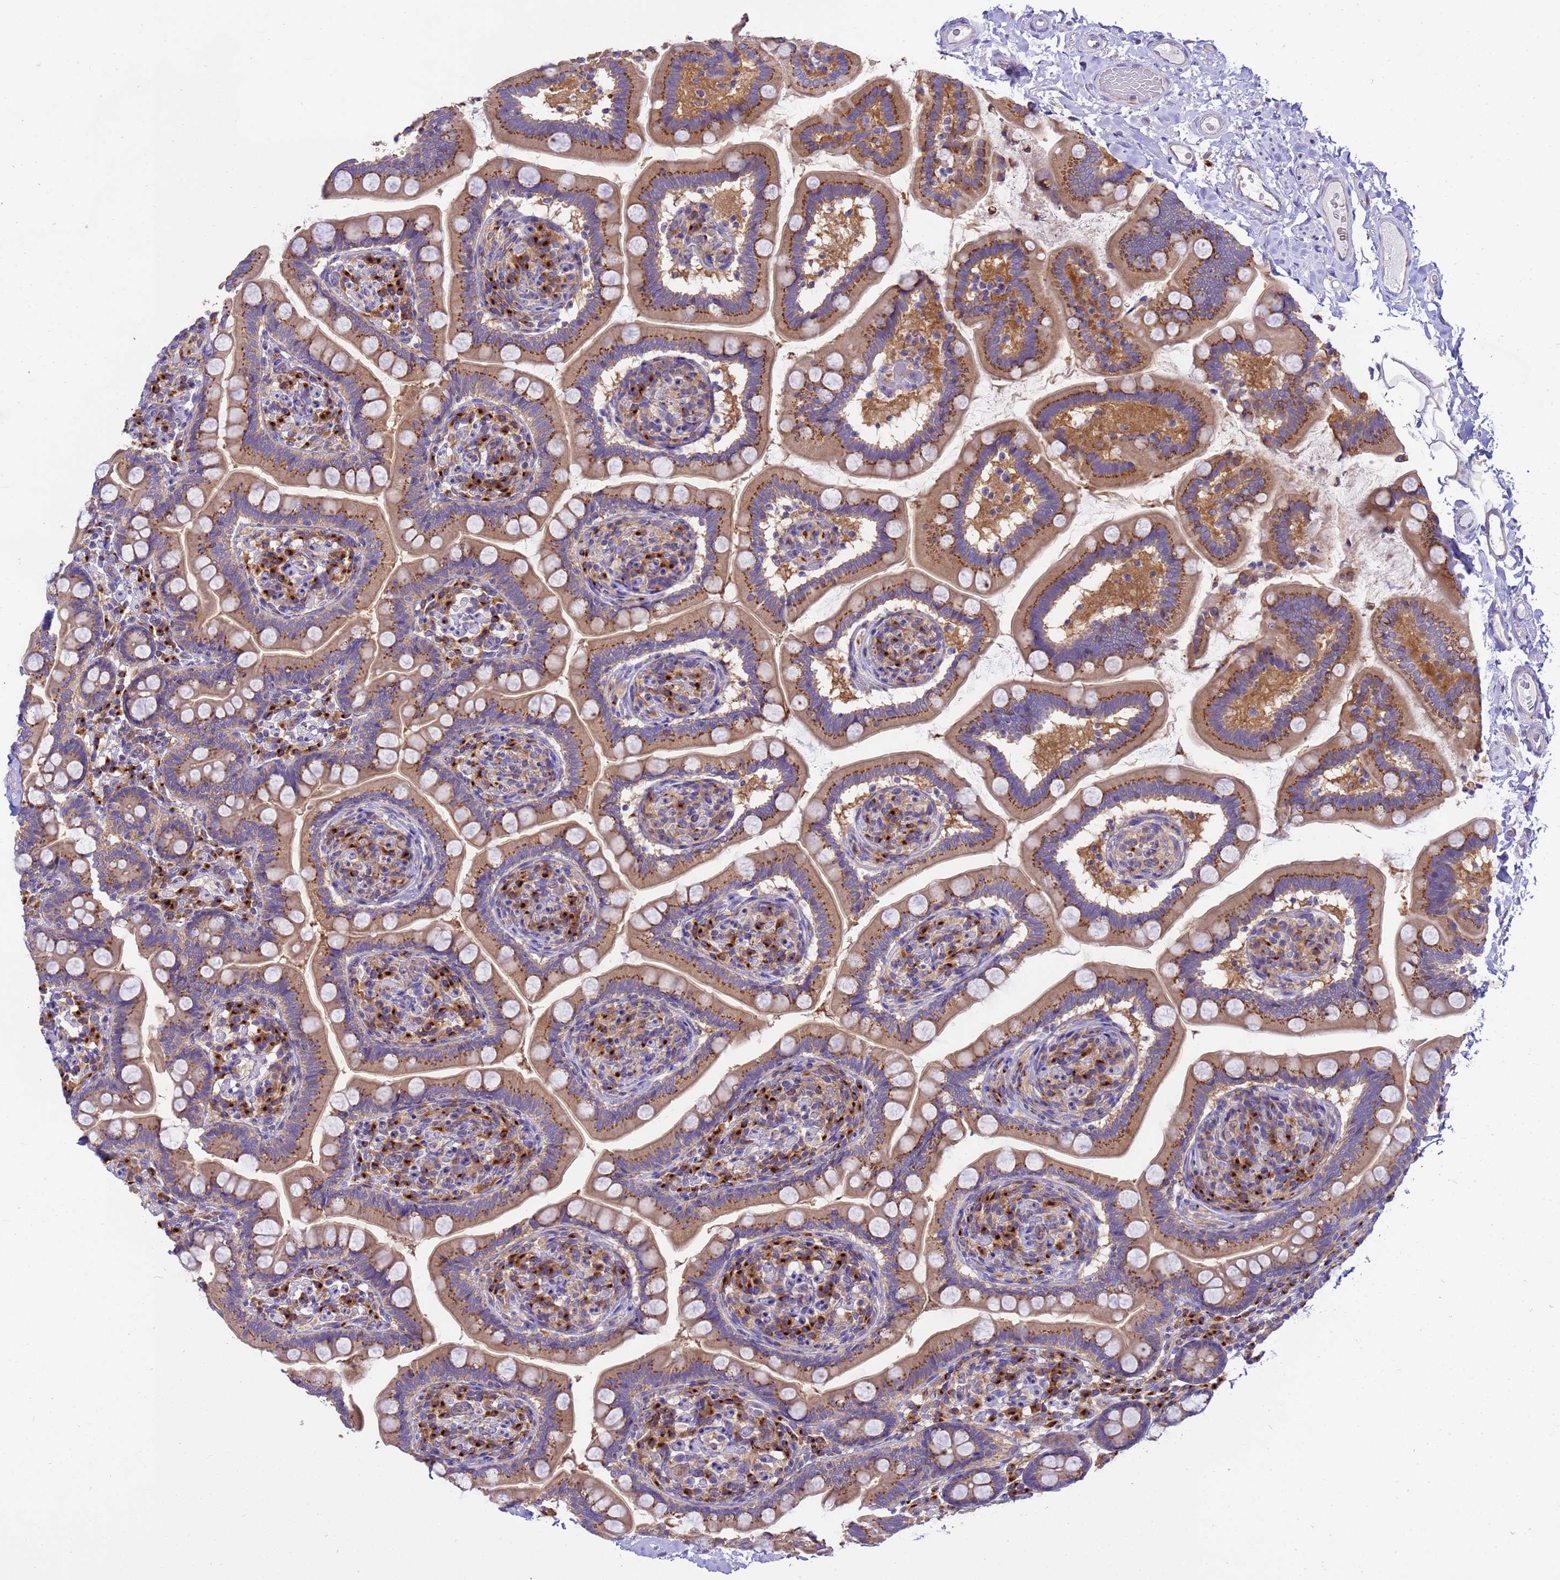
{"staining": {"intensity": "moderate", "quantity": ">75%", "location": "cytoplasmic/membranous"}, "tissue": "small intestine", "cell_type": "Glandular cells", "image_type": "normal", "snomed": [{"axis": "morphology", "description": "Normal tissue, NOS"}, {"axis": "topography", "description": "Small intestine"}], "caption": "DAB immunohistochemical staining of unremarkable human small intestine shows moderate cytoplasmic/membranous protein expression in approximately >75% of glandular cells. The protein of interest is shown in brown color, while the nuclei are stained blue.", "gene": "ANAPC1", "patient": {"sex": "female", "age": 64}}